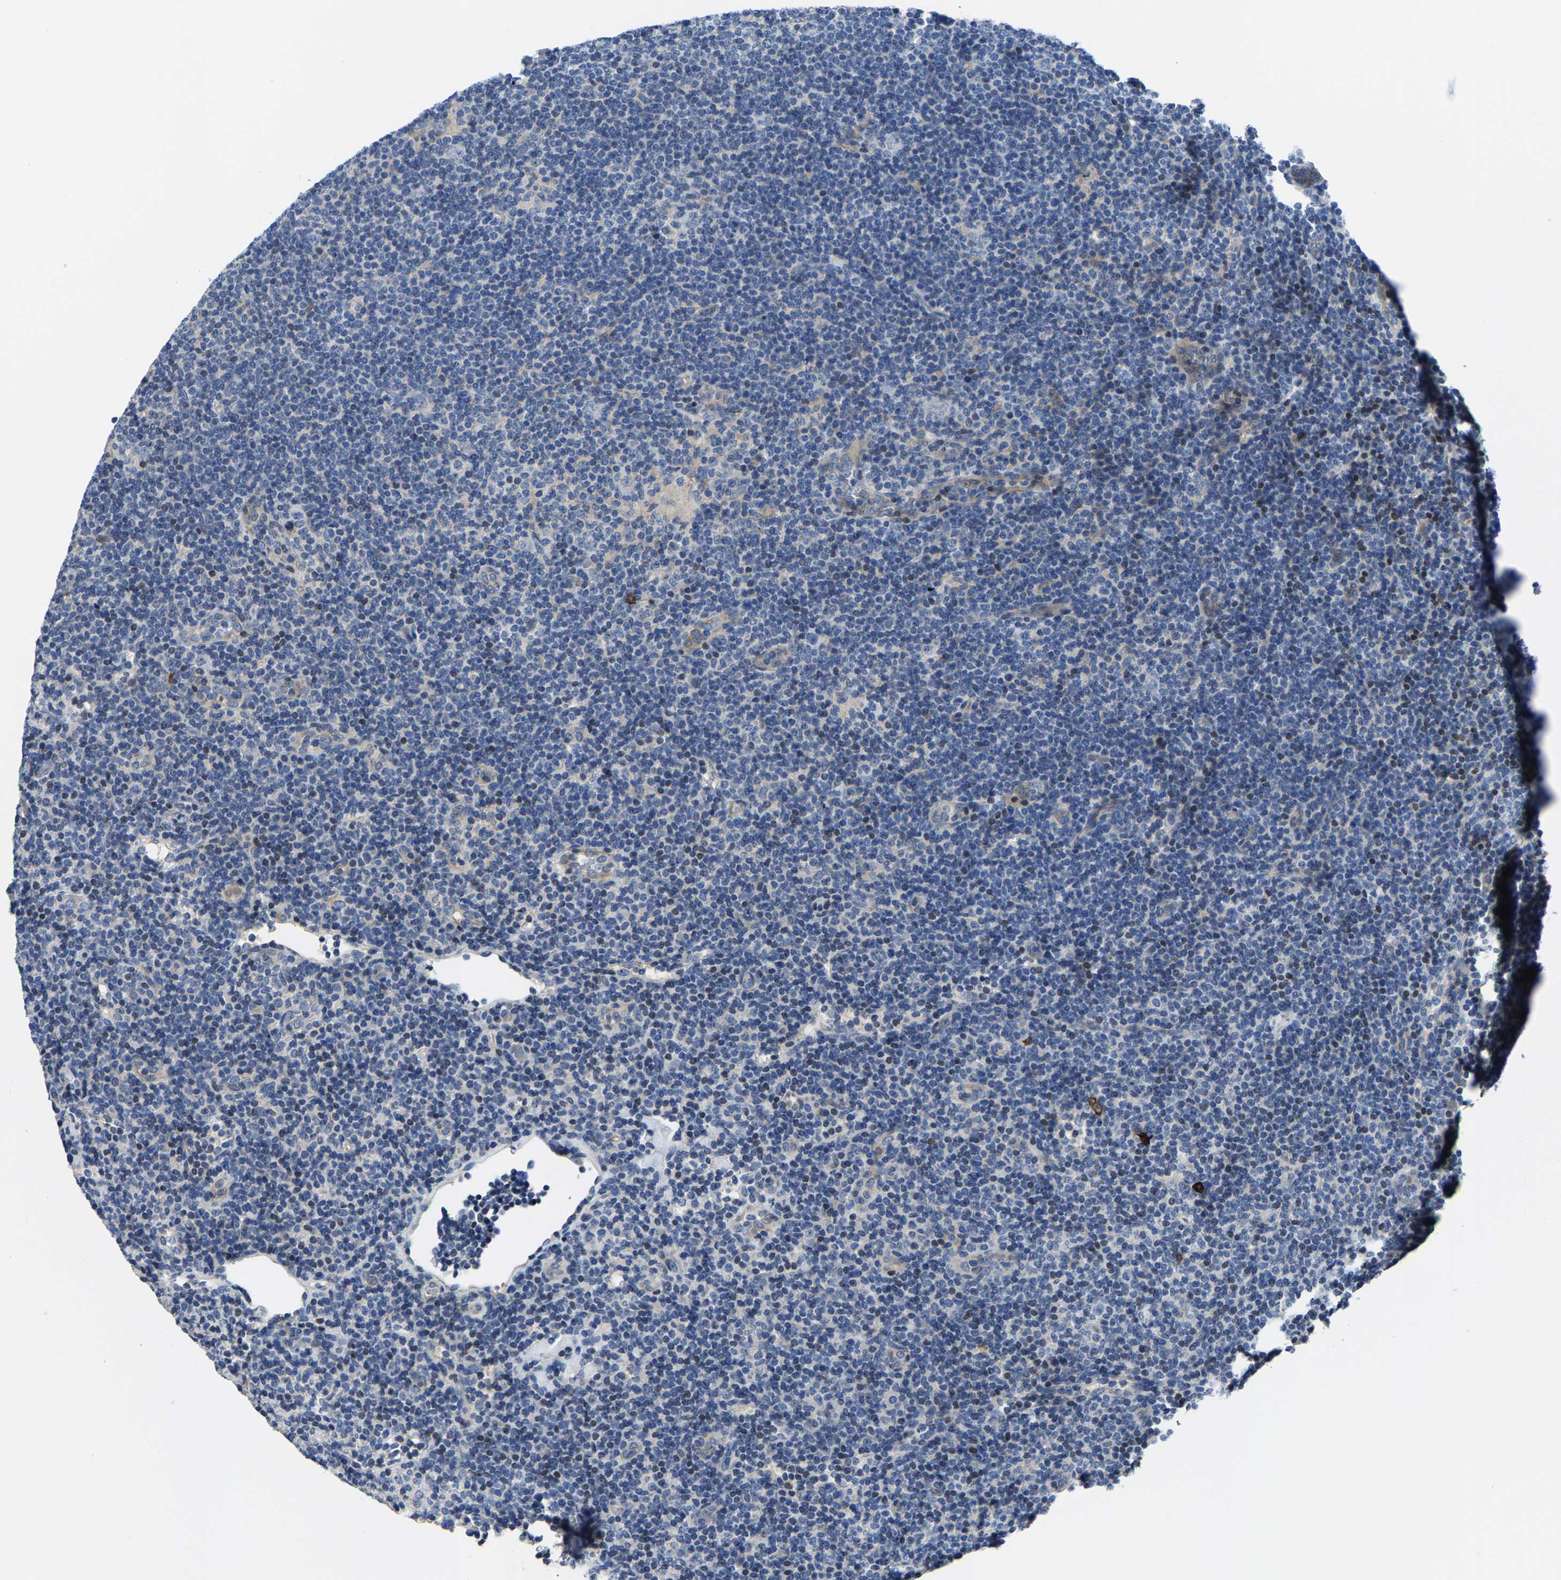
{"staining": {"intensity": "negative", "quantity": "none", "location": "none"}, "tissue": "lymphoma", "cell_type": "Tumor cells", "image_type": "cancer", "snomed": [{"axis": "morphology", "description": "Hodgkin's disease, NOS"}, {"axis": "topography", "description": "Lymph node"}], "caption": "This histopathology image is of Hodgkin's disease stained with immunohistochemistry to label a protein in brown with the nuclei are counter-stained blue. There is no expression in tumor cells.", "gene": "AGBL3", "patient": {"sex": "female", "age": 57}}